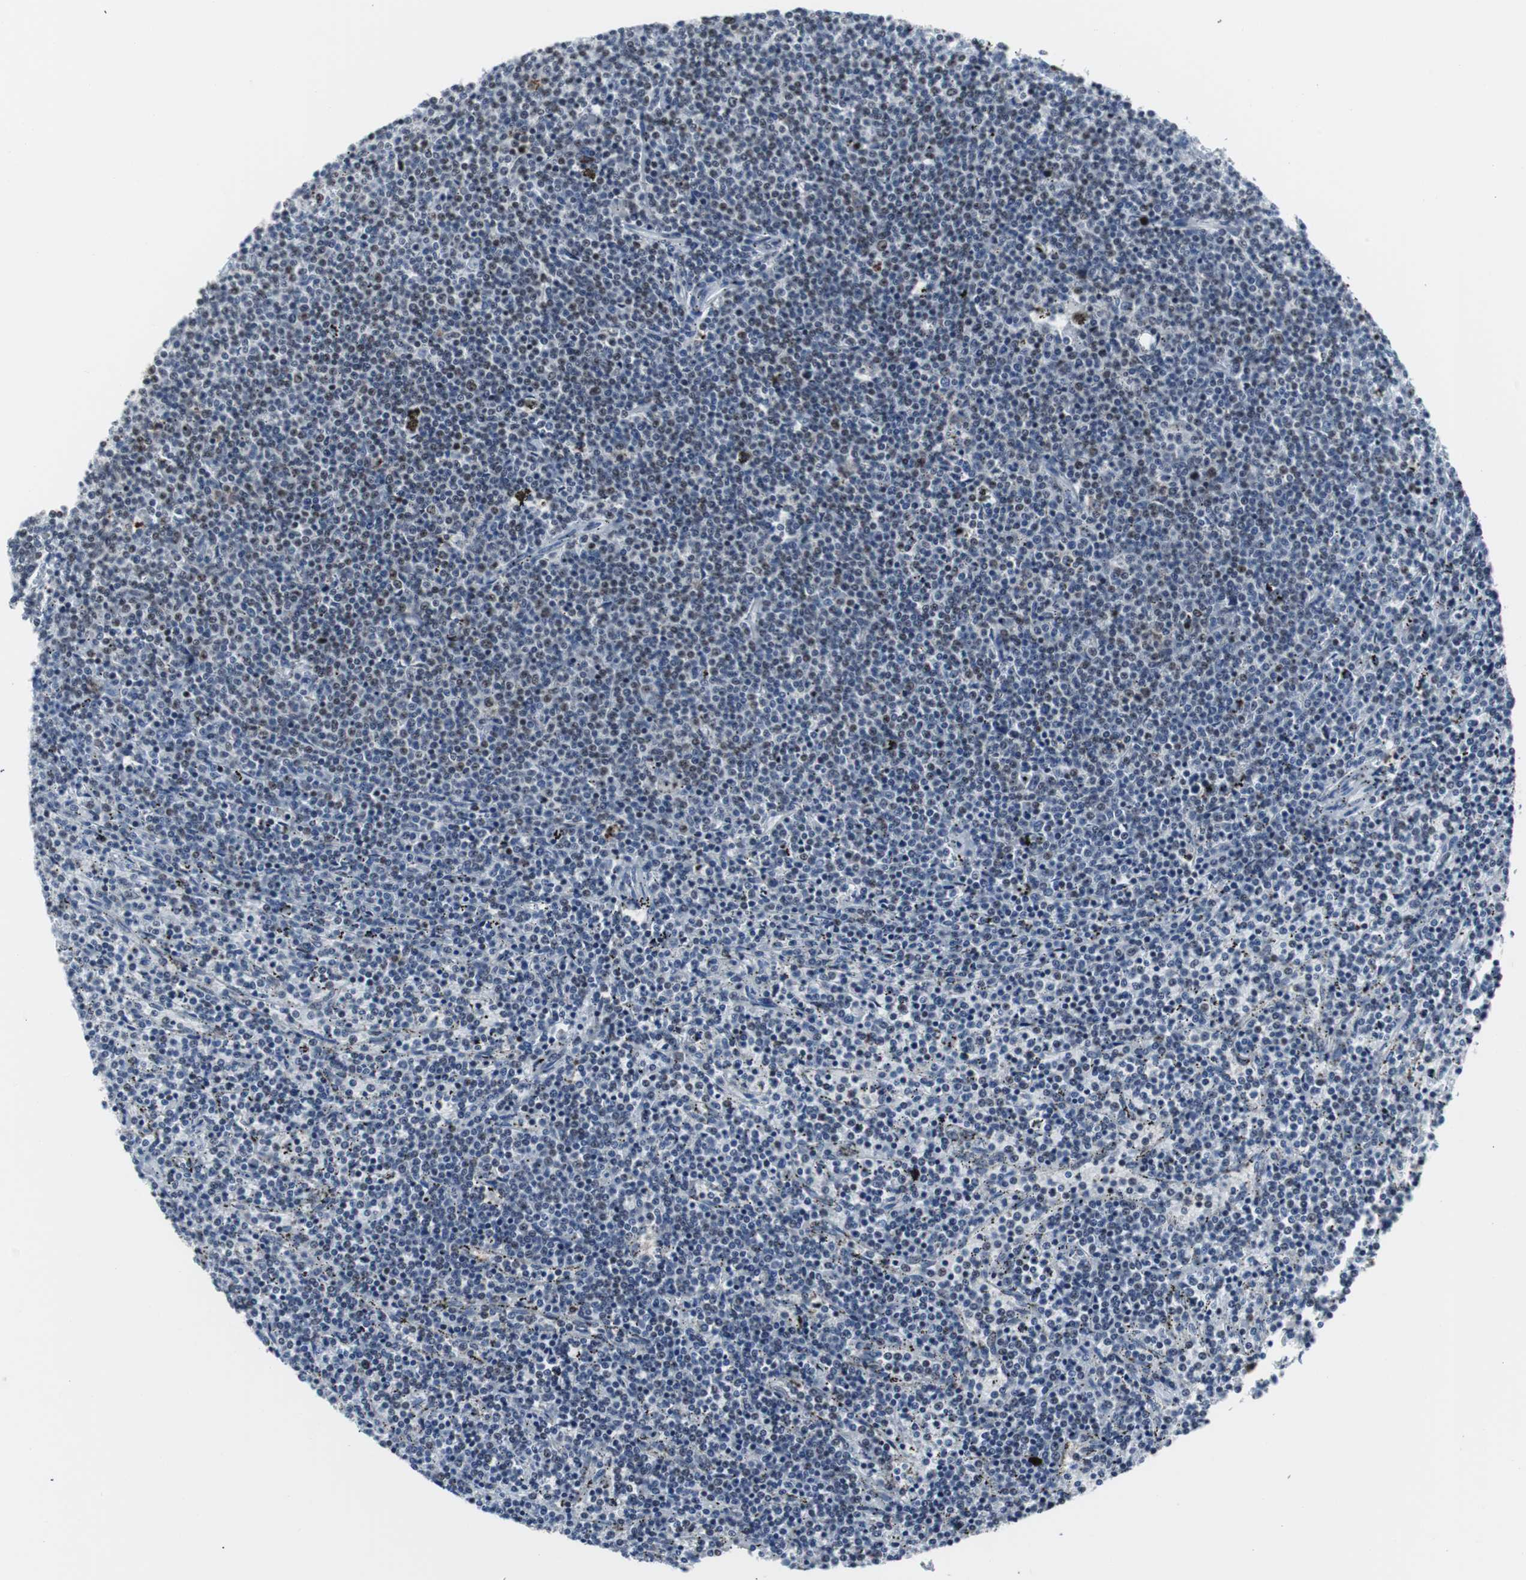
{"staining": {"intensity": "weak", "quantity": "<25%", "location": "nuclear"}, "tissue": "lymphoma", "cell_type": "Tumor cells", "image_type": "cancer", "snomed": [{"axis": "morphology", "description": "Malignant lymphoma, non-Hodgkin's type, Low grade"}, {"axis": "topography", "description": "Spleen"}], "caption": "A histopathology image of human malignant lymphoma, non-Hodgkin's type (low-grade) is negative for staining in tumor cells.", "gene": "DOK1", "patient": {"sex": "female", "age": 50}}